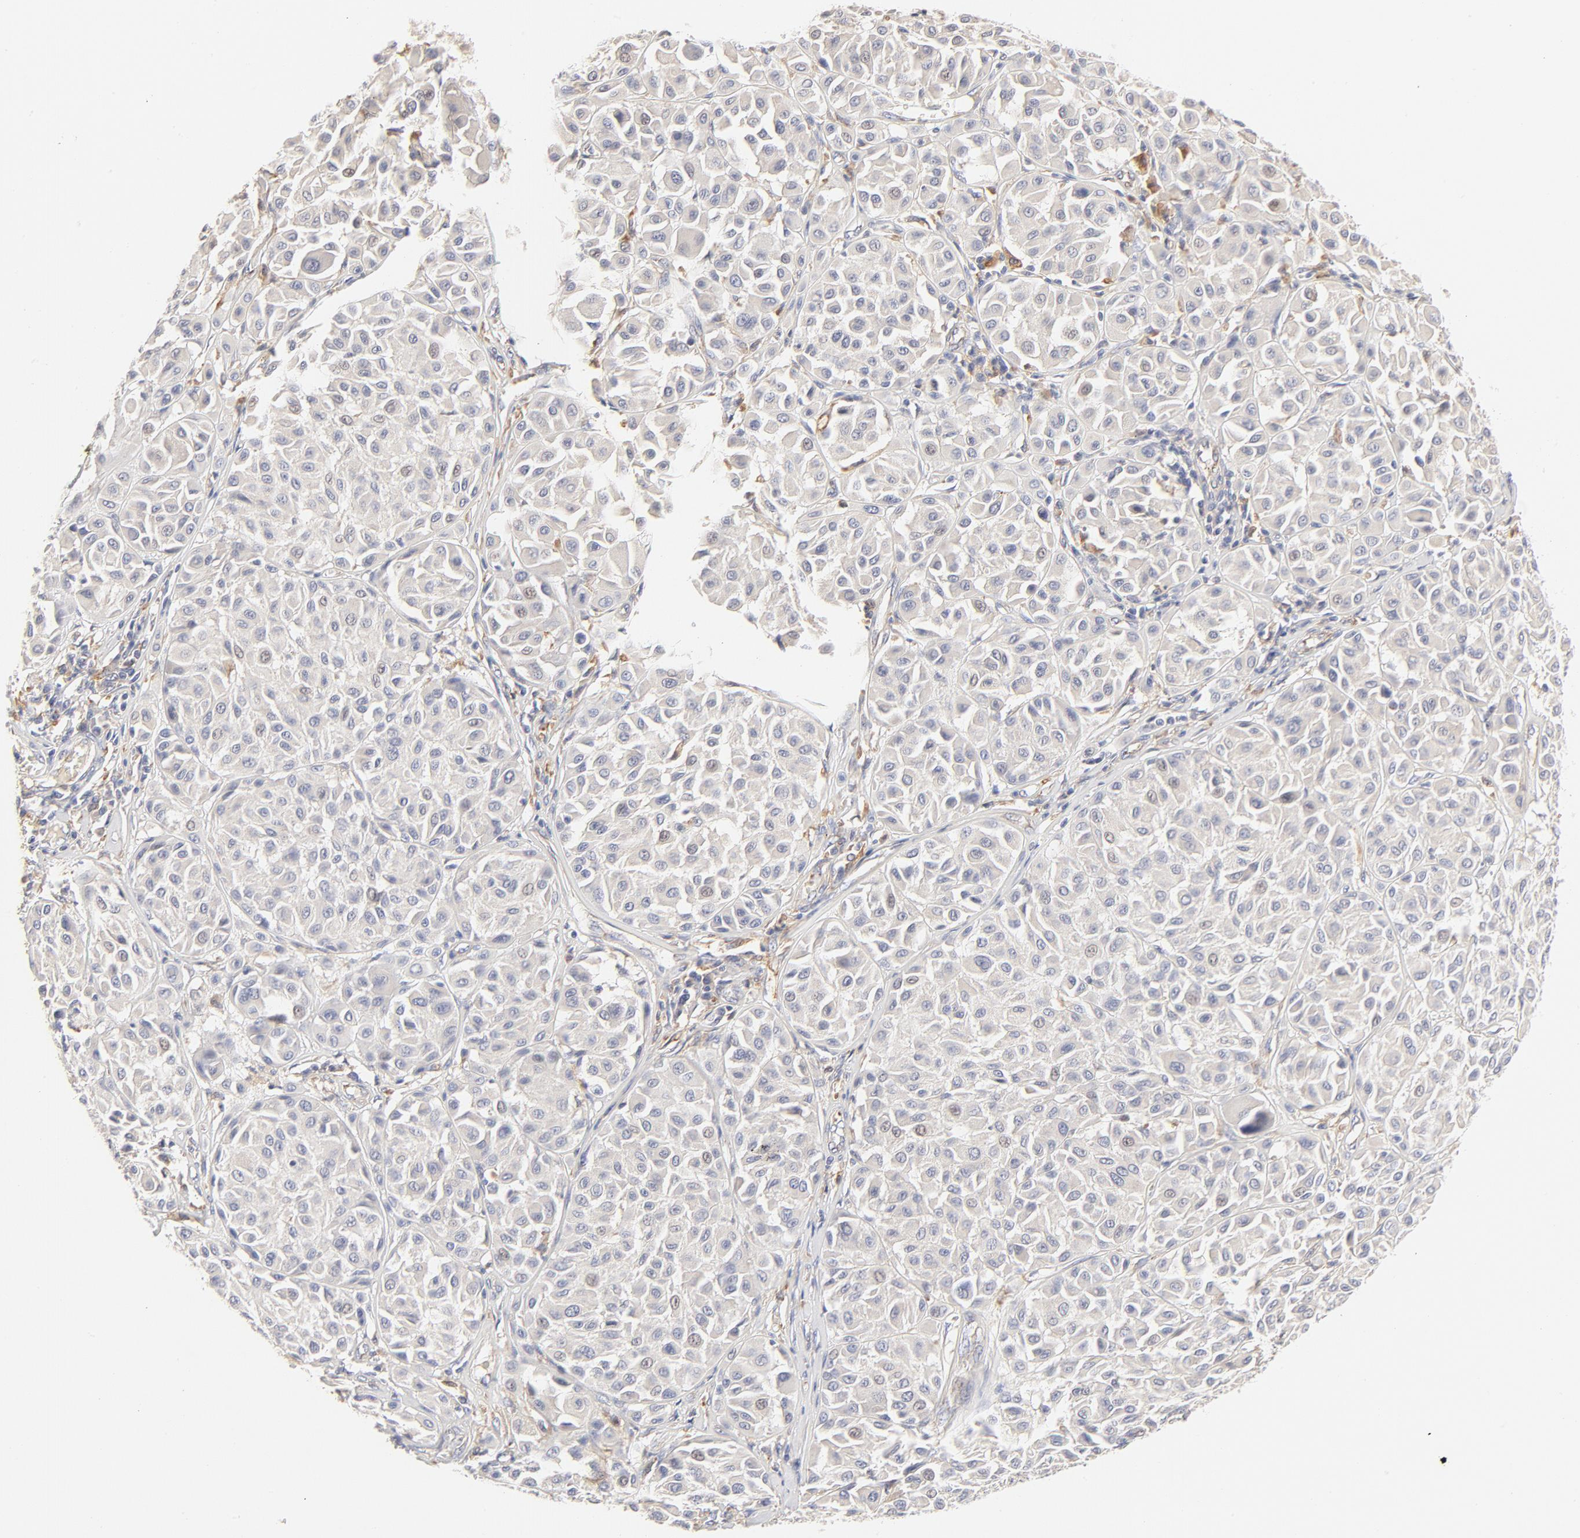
{"staining": {"intensity": "negative", "quantity": "none", "location": "none"}, "tissue": "melanoma", "cell_type": "Tumor cells", "image_type": "cancer", "snomed": [{"axis": "morphology", "description": "Malignant melanoma, Metastatic site"}, {"axis": "topography", "description": "Soft tissue"}], "caption": "Tumor cells are negative for protein expression in human melanoma.", "gene": "MTERF2", "patient": {"sex": "male", "age": 41}}